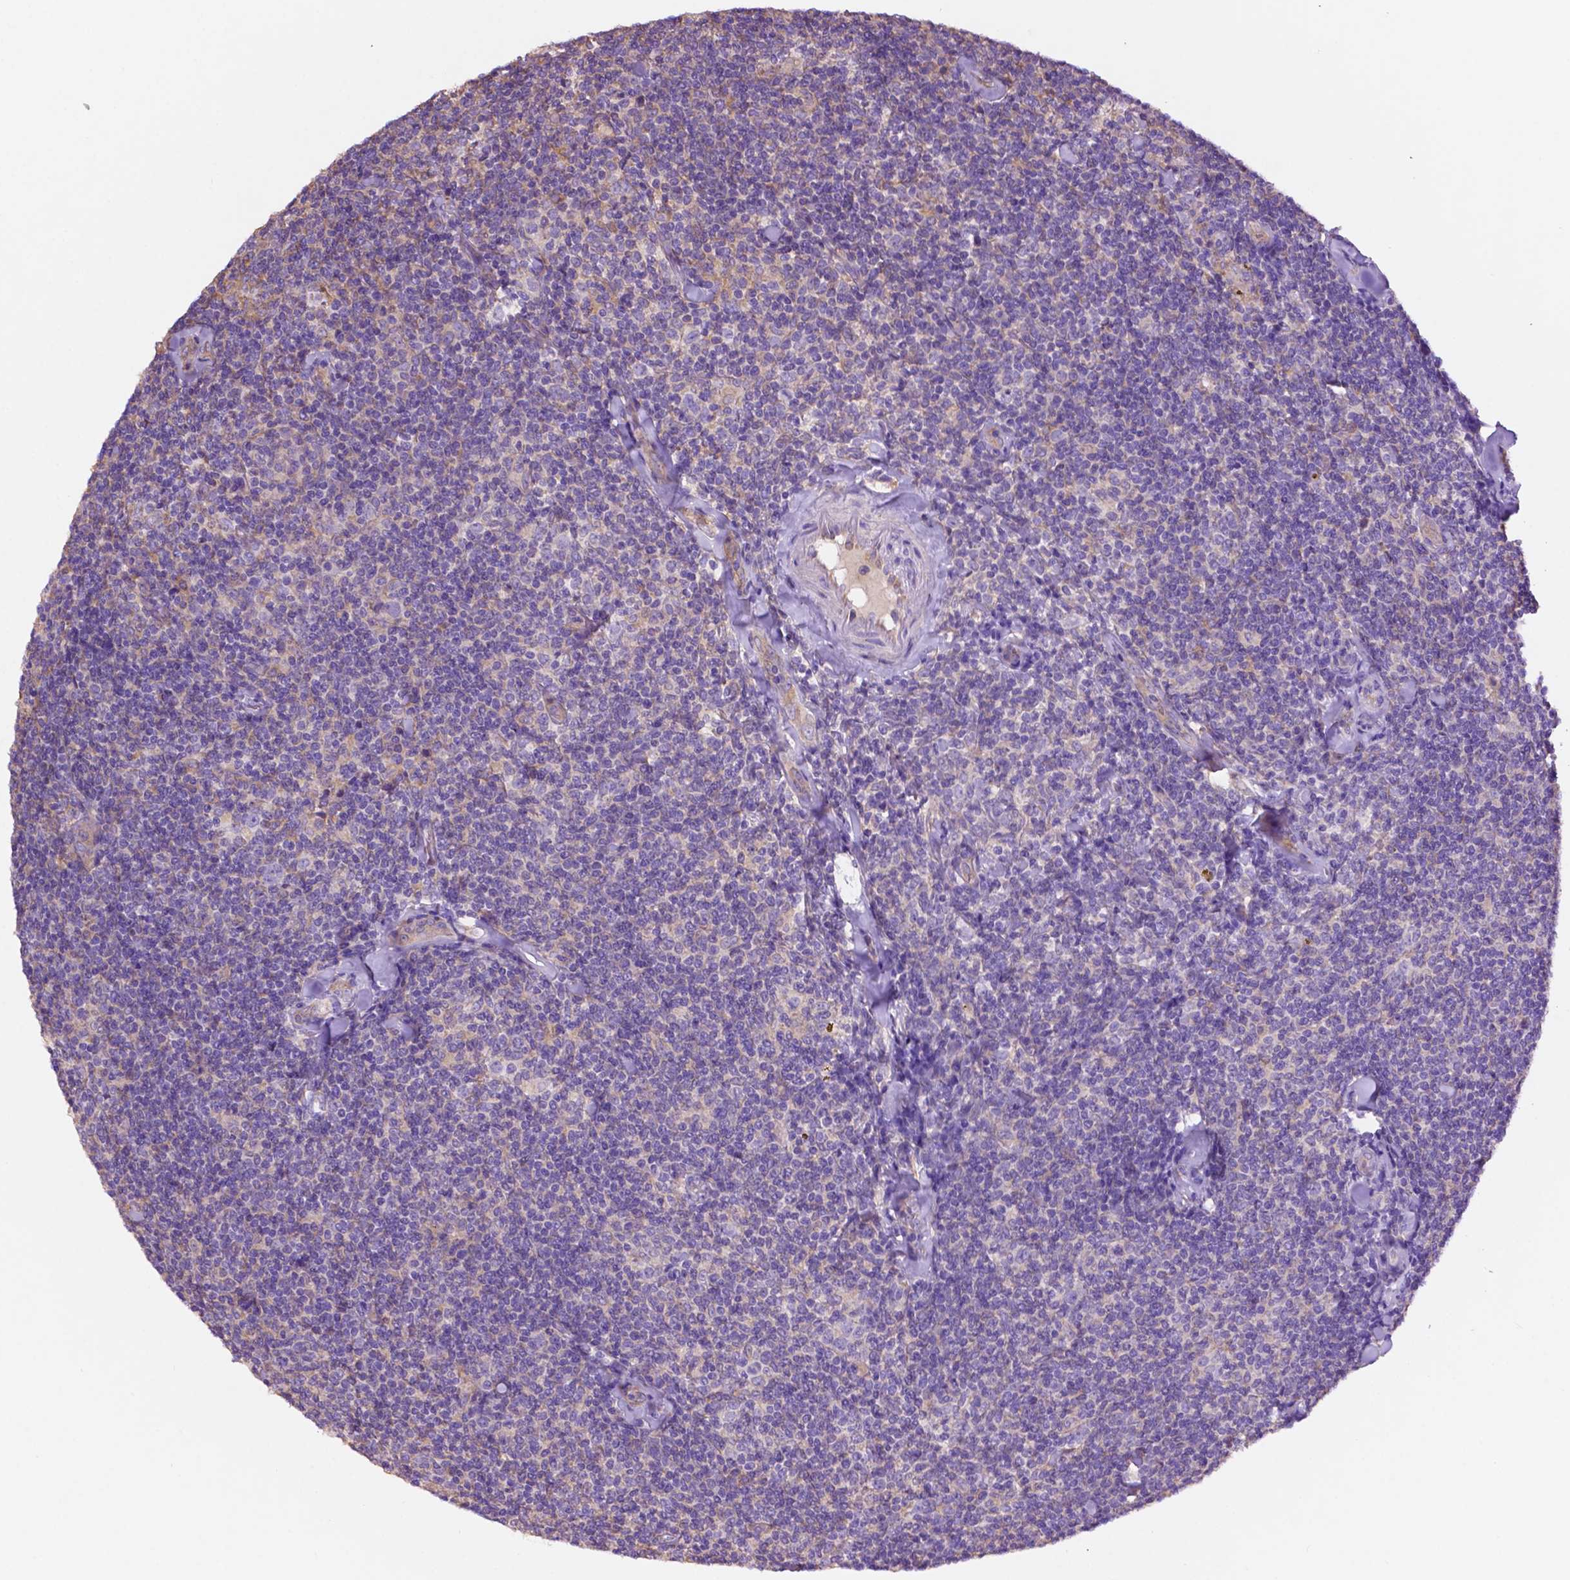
{"staining": {"intensity": "negative", "quantity": "none", "location": "none"}, "tissue": "lymphoma", "cell_type": "Tumor cells", "image_type": "cancer", "snomed": [{"axis": "morphology", "description": "Malignant lymphoma, non-Hodgkin's type, Low grade"}, {"axis": "topography", "description": "Lymph node"}], "caption": "Immunohistochemistry (IHC) histopathology image of neoplastic tissue: malignant lymphoma, non-Hodgkin's type (low-grade) stained with DAB demonstrates no significant protein staining in tumor cells.", "gene": "GDPD5", "patient": {"sex": "female", "age": 56}}